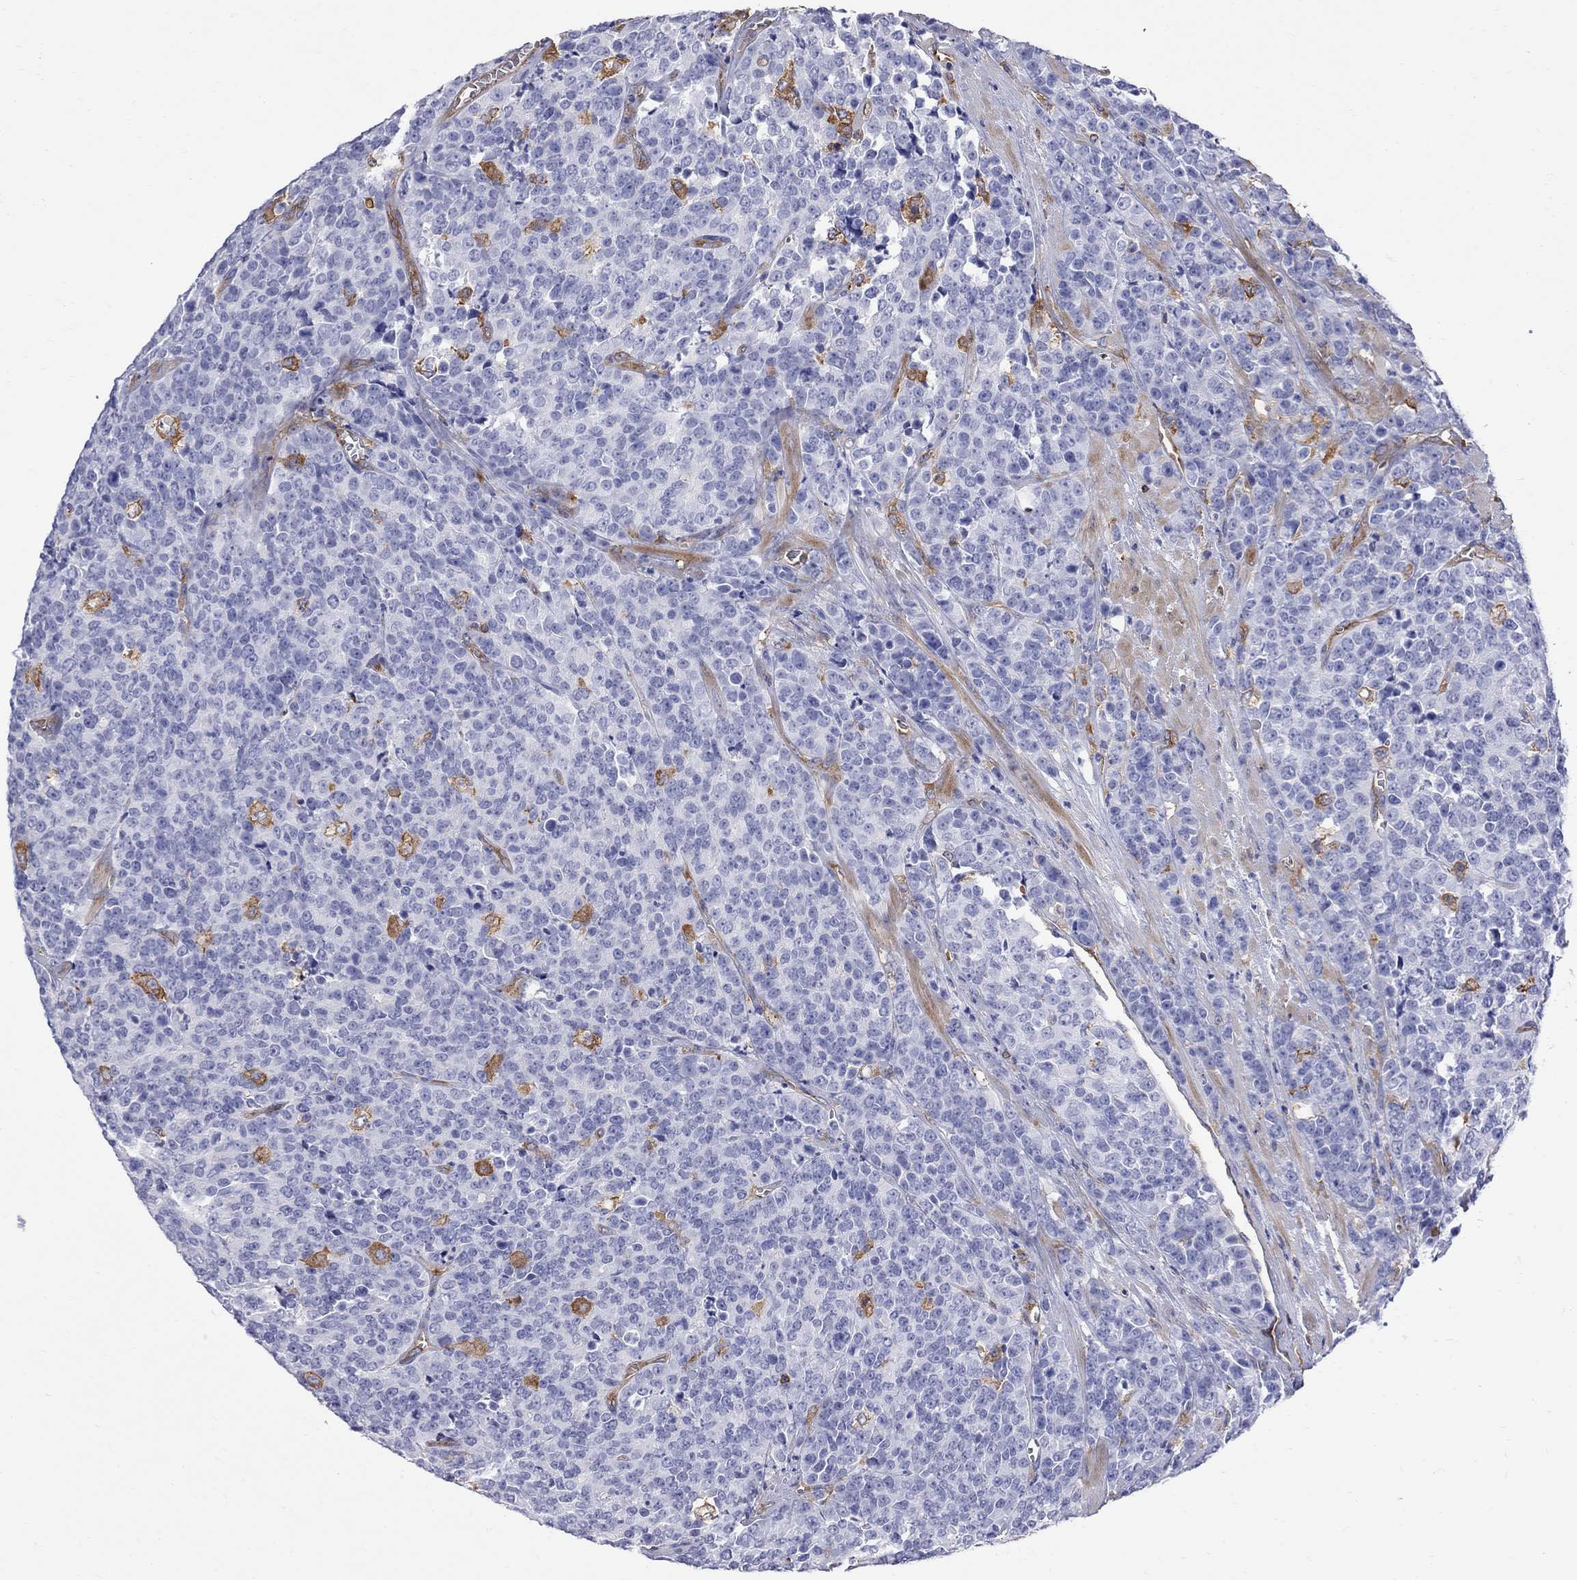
{"staining": {"intensity": "negative", "quantity": "none", "location": "none"}, "tissue": "prostate cancer", "cell_type": "Tumor cells", "image_type": "cancer", "snomed": [{"axis": "morphology", "description": "Adenocarcinoma, NOS"}, {"axis": "topography", "description": "Prostate"}], "caption": "Micrograph shows no protein expression in tumor cells of prostate cancer tissue. The staining is performed using DAB brown chromogen with nuclei counter-stained in using hematoxylin.", "gene": "ABI3", "patient": {"sex": "male", "age": 67}}